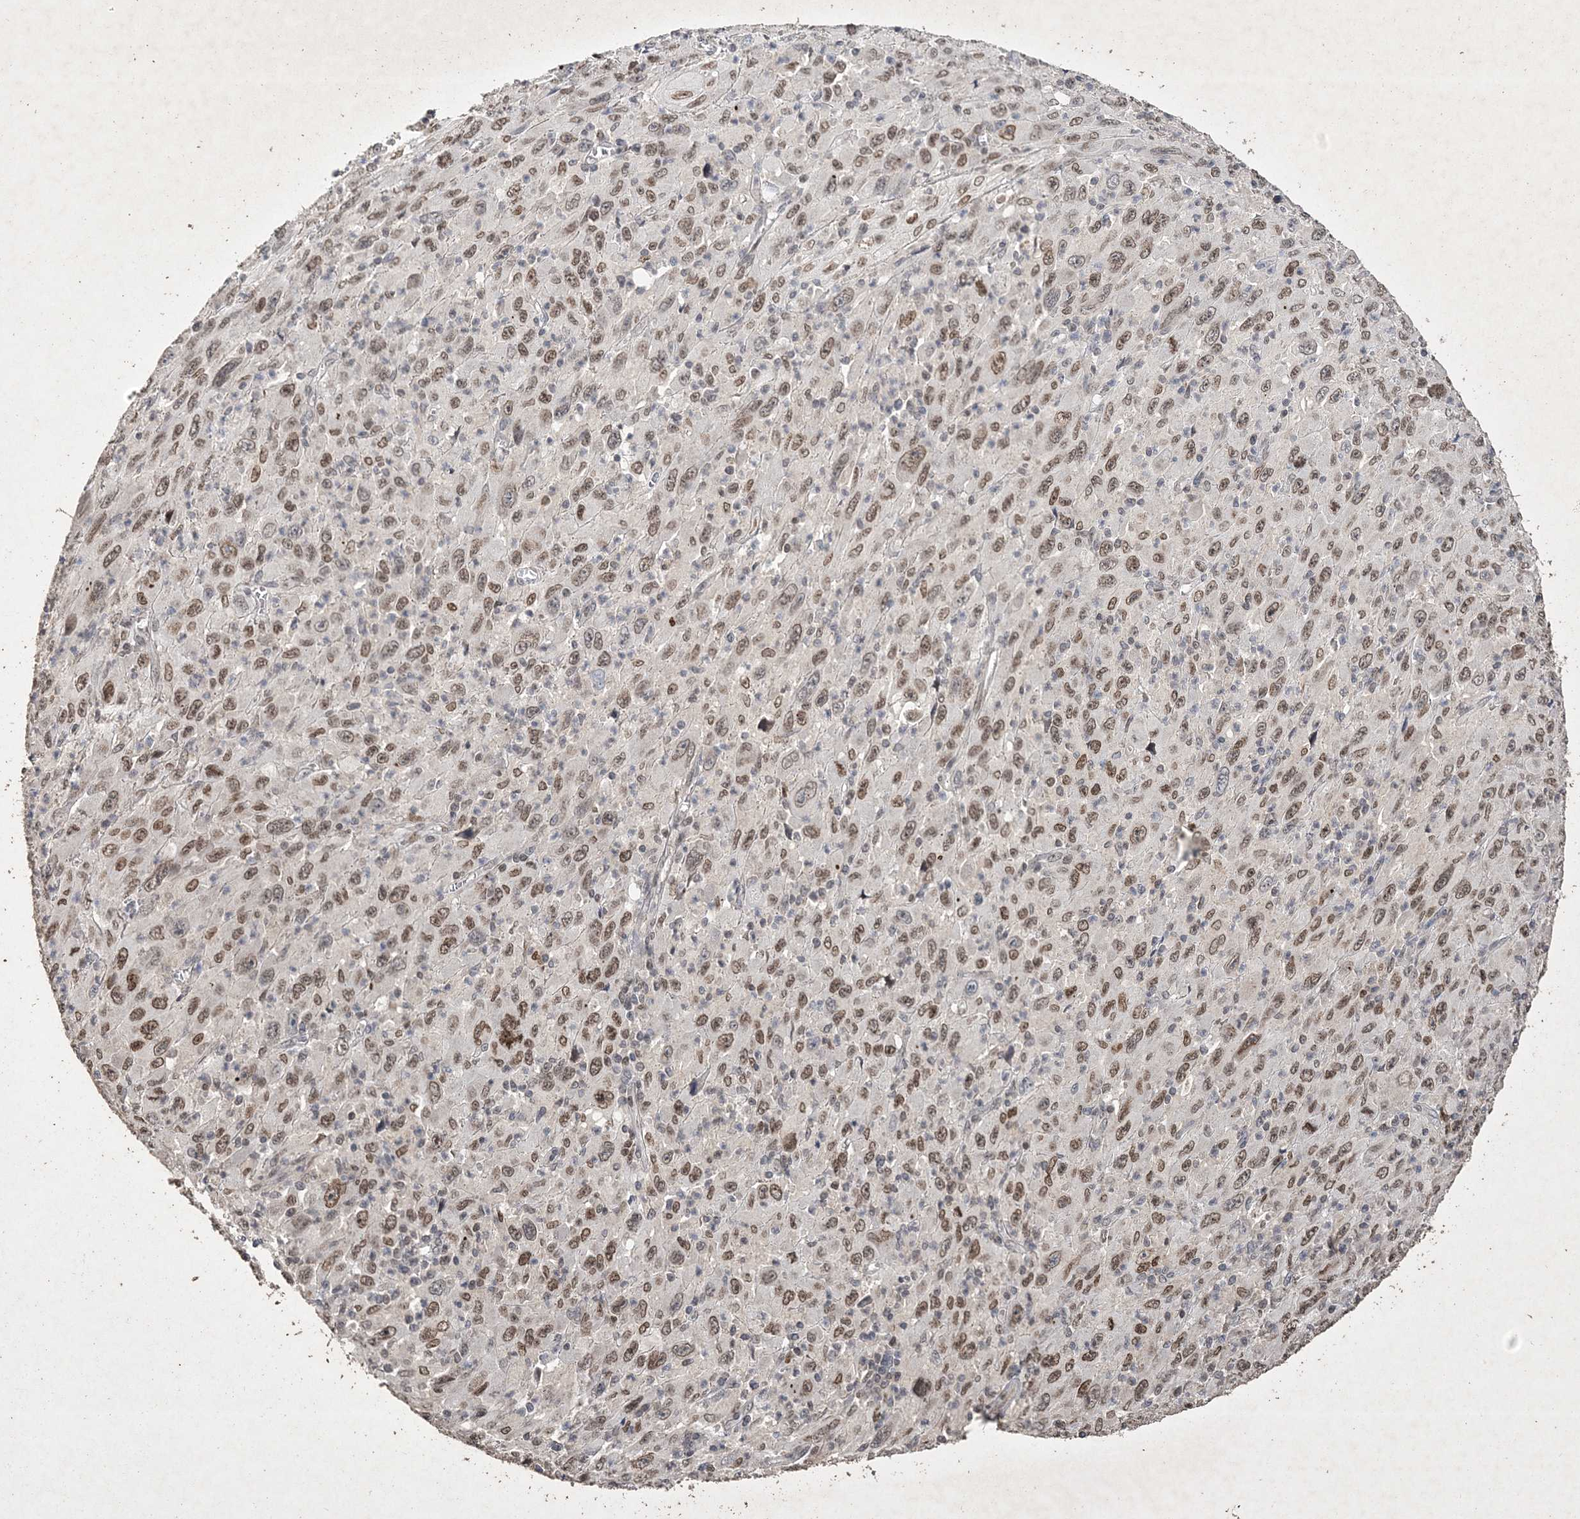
{"staining": {"intensity": "moderate", "quantity": ">75%", "location": "nuclear"}, "tissue": "melanoma", "cell_type": "Tumor cells", "image_type": "cancer", "snomed": [{"axis": "morphology", "description": "Malignant melanoma, Metastatic site"}, {"axis": "topography", "description": "Skin"}], "caption": "Brown immunohistochemical staining in human melanoma displays moderate nuclear expression in approximately >75% of tumor cells.", "gene": "C3orf38", "patient": {"sex": "female", "age": 56}}